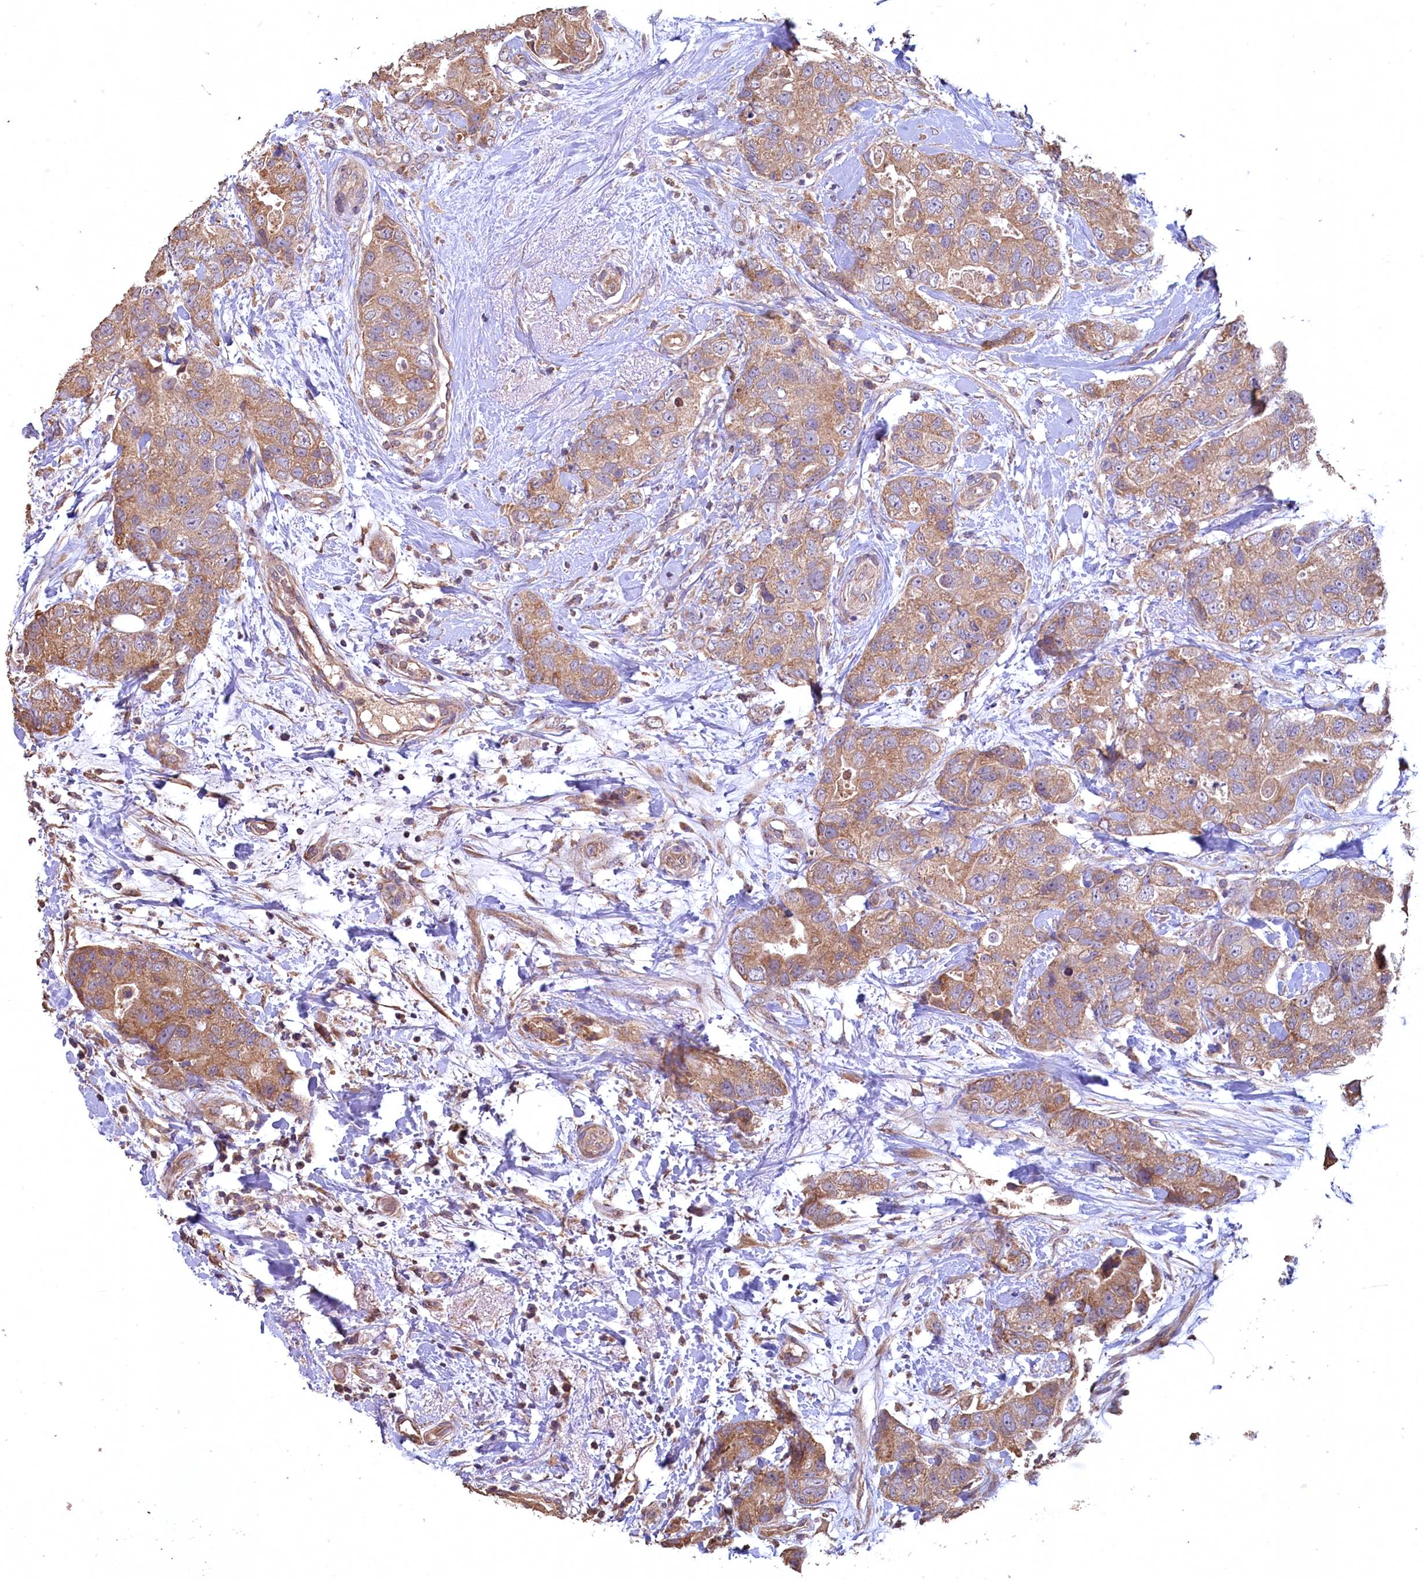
{"staining": {"intensity": "moderate", "quantity": ">75%", "location": "cytoplasmic/membranous"}, "tissue": "breast cancer", "cell_type": "Tumor cells", "image_type": "cancer", "snomed": [{"axis": "morphology", "description": "Duct carcinoma"}, {"axis": "topography", "description": "Breast"}], "caption": "The photomicrograph reveals staining of invasive ductal carcinoma (breast), revealing moderate cytoplasmic/membranous protein expression (brown color) within tumor cells. Using DAB (3,3'-diaminobenzidine) (brown) and hematoxylin (blue) stains, captured at high magnification using brightfield microscopy.", "gene": "FUNDC1", "patient": {"sex": "female", "age": 62}}